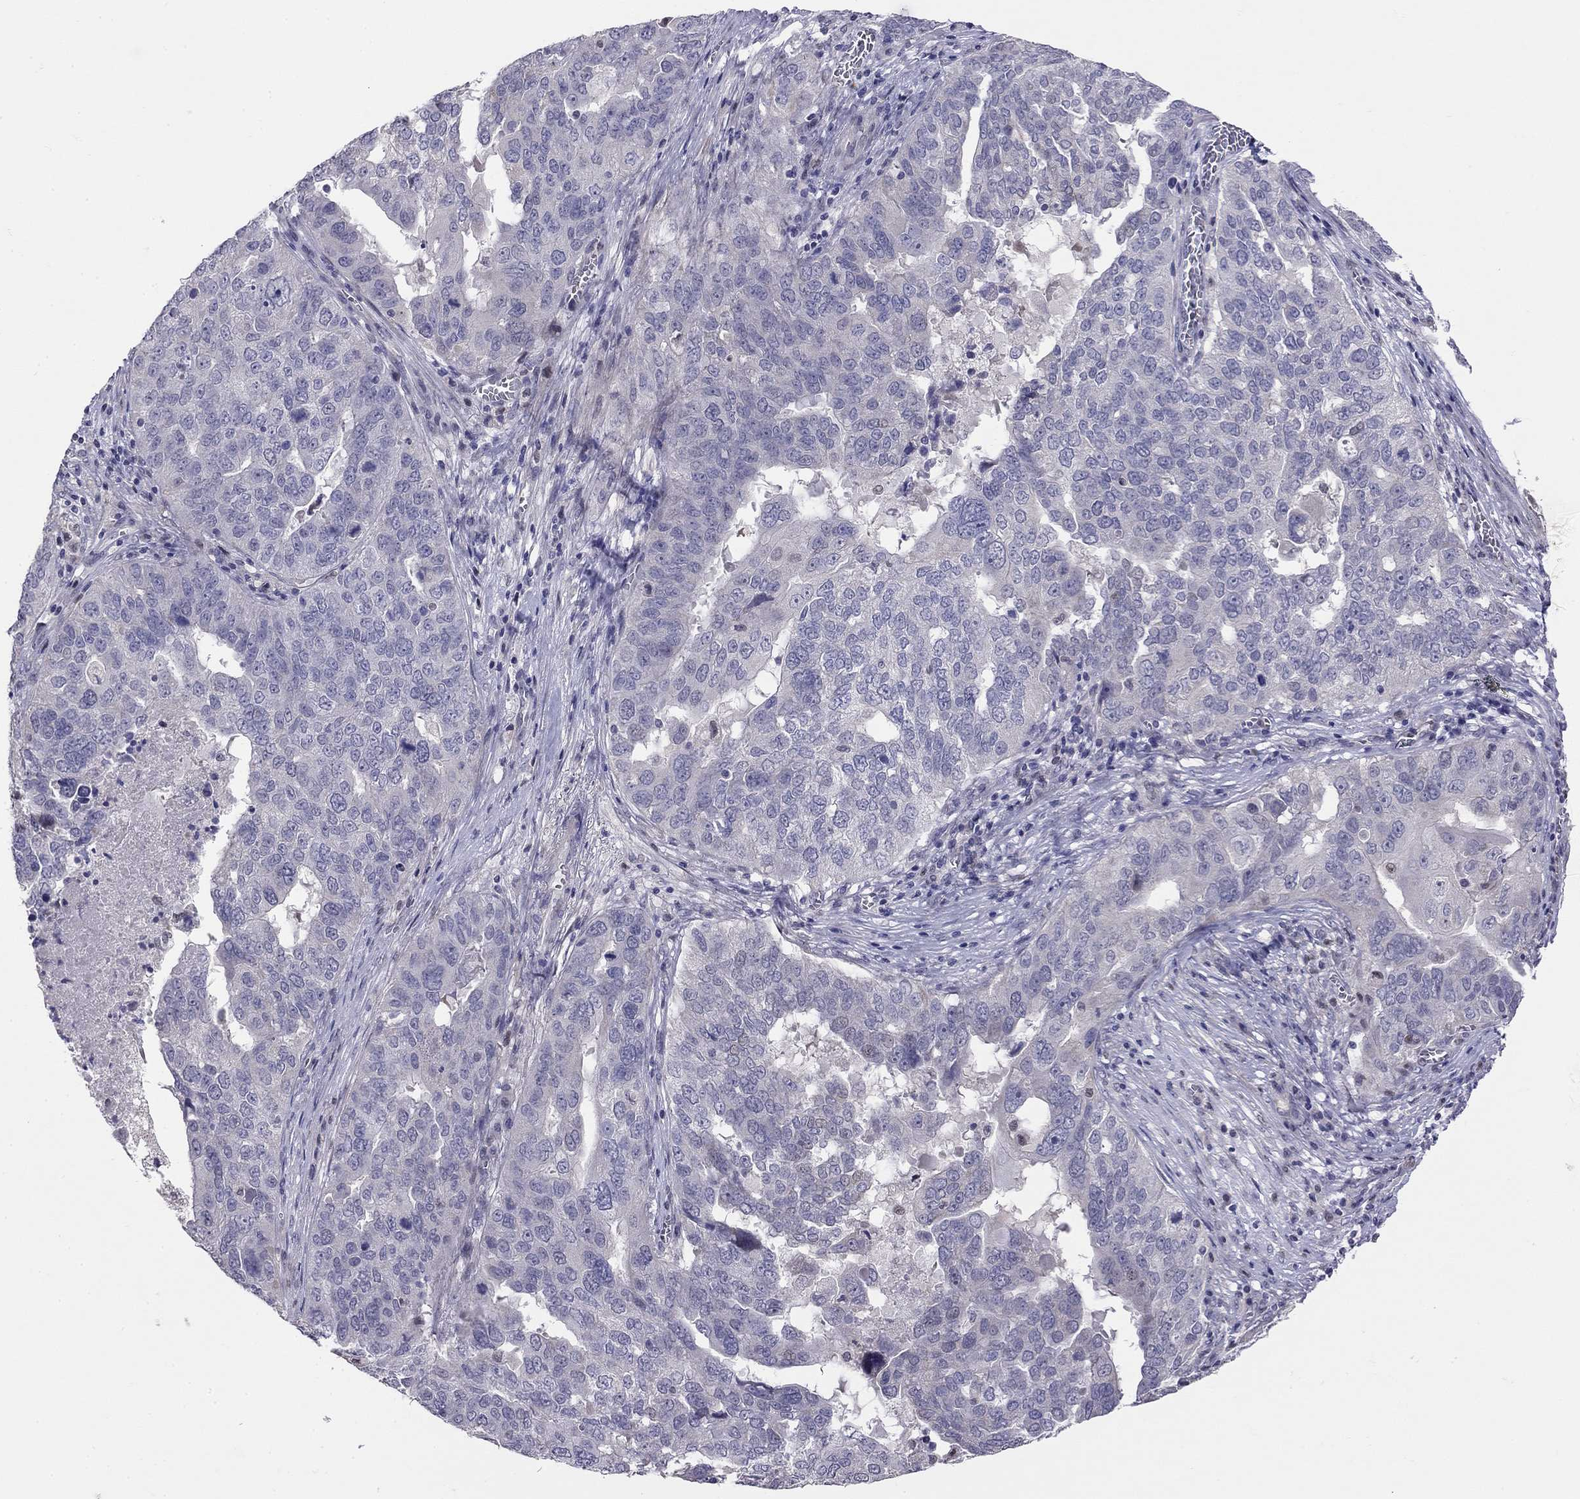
{"staining": {"intensity": "negative", "quantity": "none", "location": "none"}, "tissue": "ovarian cancer", "cell_type": "Tumor cells", "image_type": "cancer", "snomed": [{"axis": "morphology", "description": "Carcinoma, endometroid"}, {"axis": "topography", "description": "Soft tissue"}, {"axis": "topography", "description": "Ovary"}], "caption": "A histopathology image of human ovarian cancer is negative for staining in tumor cells.", "gene": "LRRC39", "patient": {"sex": "female", "age": 52}}